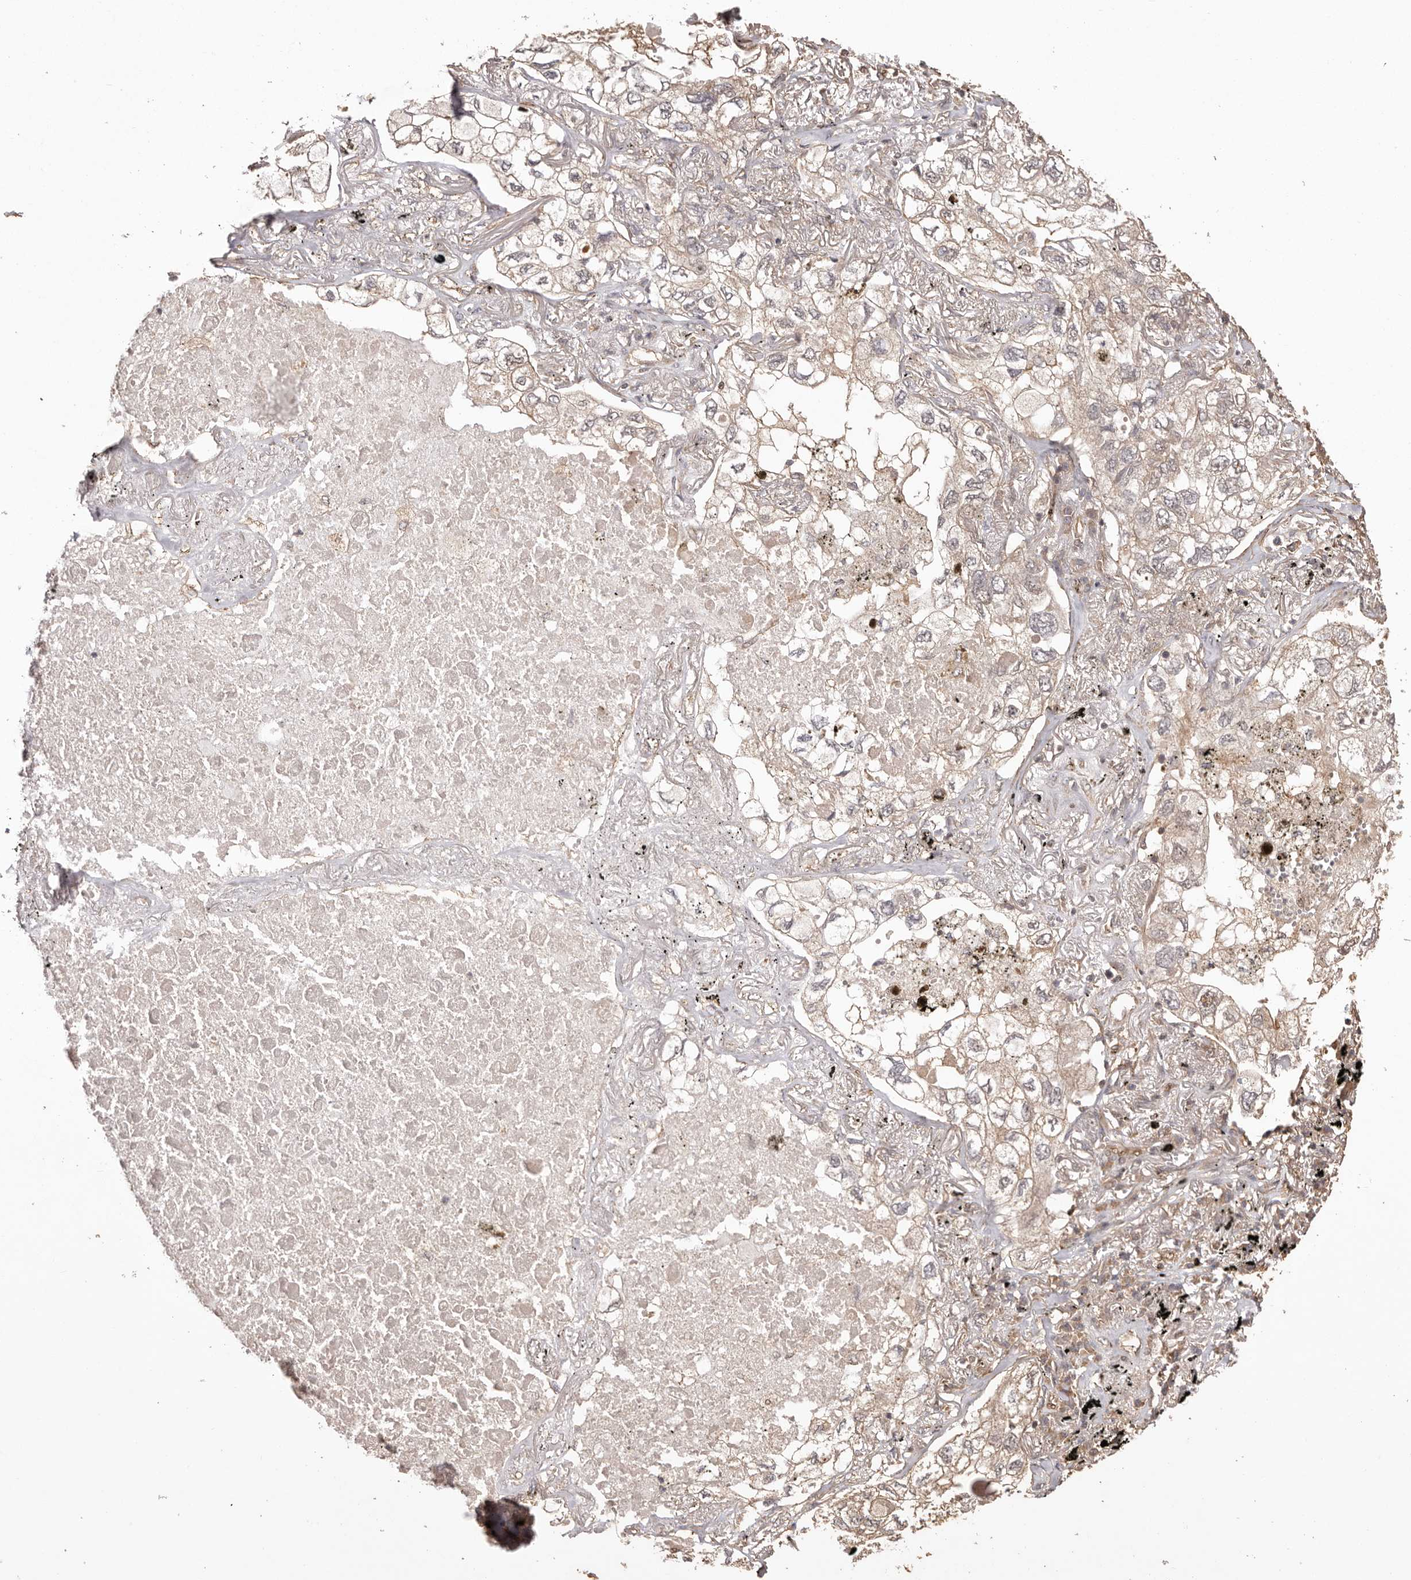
{"staining": {"intensity": "weak", "quantity": "<25%", "location": "cytoplasmic/membranous"}, "tissue": "lung cancer", "cell_type": "Tumor cells", "image_type": "cancer", "snomed": [{"axis": "morphology", "description": "Adenocarcinoma, NOS"}, {"axis": "topography", "description": "Lung"}], "caption": "Human lung cancer stained for a protein using immunohistochemistry reveals no staining in tumor cells.", "gene": "UBR2", "patient": {"sex": "male", "age": 65}}